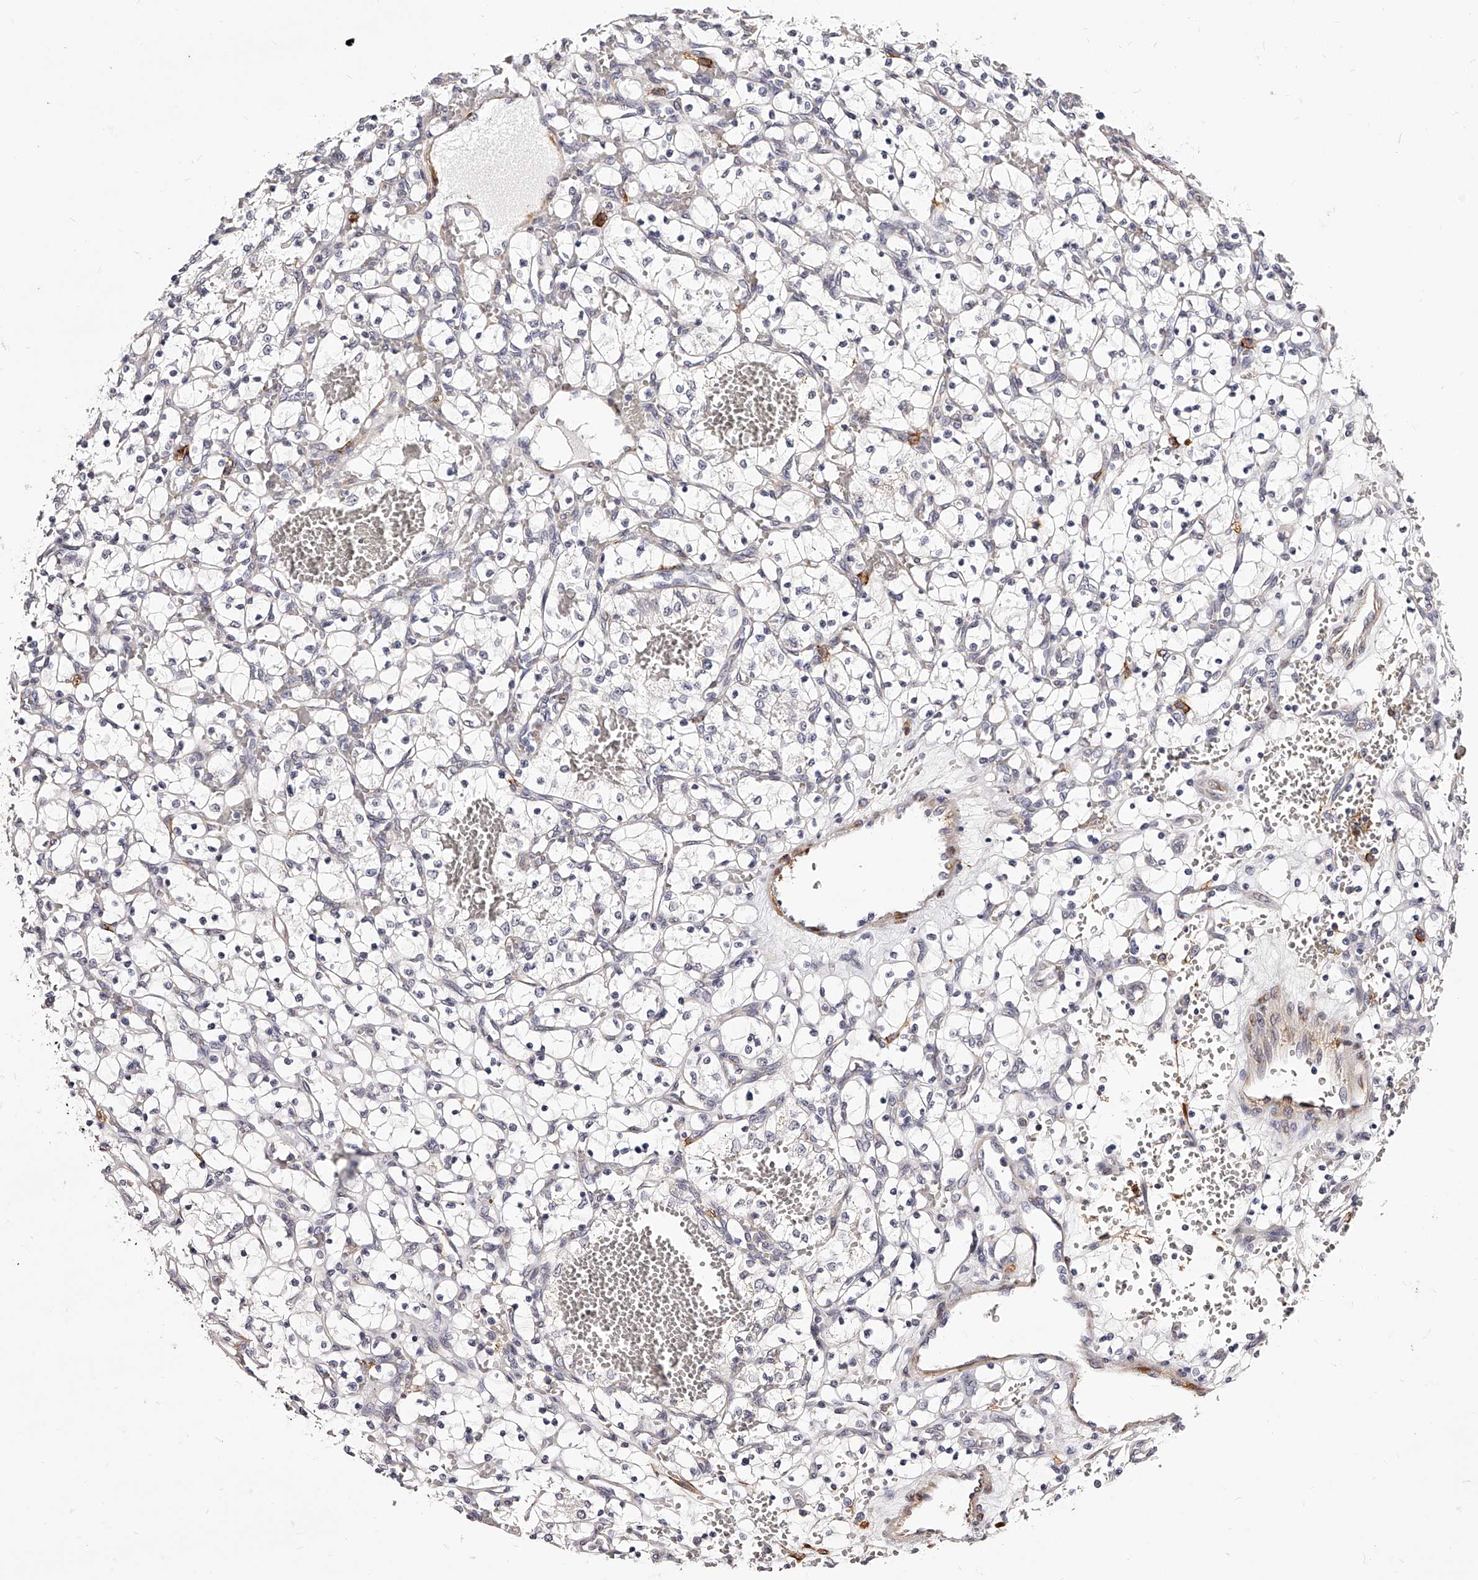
{"staining": {"intensity": "negative", "quantity": "none", "location": "none"}, "tissue": "renal cancer", "cell_type": "Tumor cells", "image_type": "cancer", "snomed": [{"axis": "morphology", "description": "Adenocarcinoma, NOS"}, {"axis": "topography", "description": "Kidney"}], "caption": "This is an IHC micrograph of renal adenocarcinoma. There is no expression in tumor cells.", "gene": "CD82", "patient": {"sex": "female", "age": 69}}